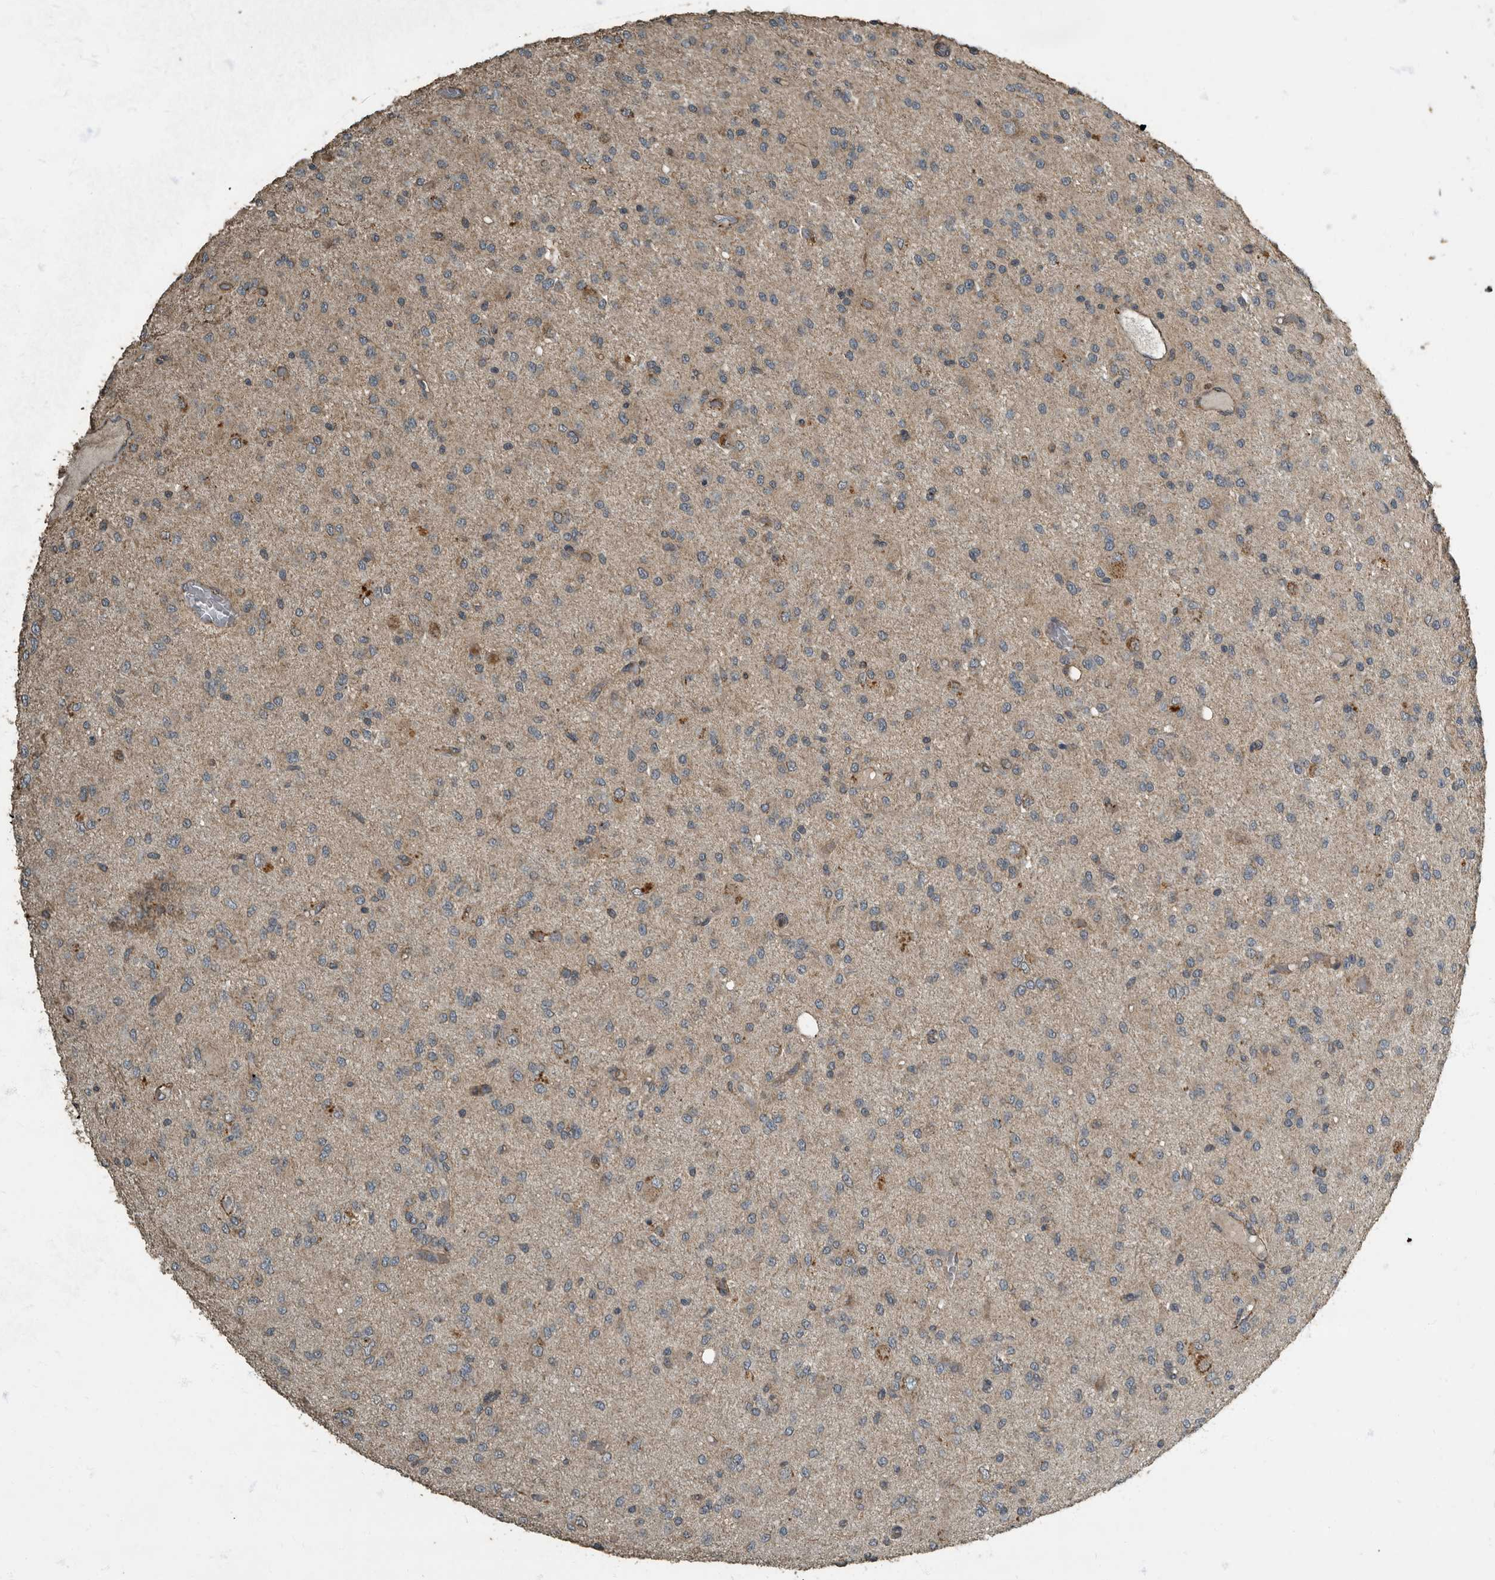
{"staining": {"intensity": "negative", "quantity": "none", "location": "none"}, "tissue": "glioma", "cell_type": "Tumor cells", "image_type": "cancer", "snomed": [{"axis": "morphology", "description": "Glioma, malignant, High grade"}, {"axis": "topography", "description": "Brain"}], "caption": "DAB (3,3'-diaminobenzidine) immunohistochemical staining of glioma displays no significant expression in tumor cells.", "gene": "IL15RA", "patient": {"sex": "female", "age": 59}}